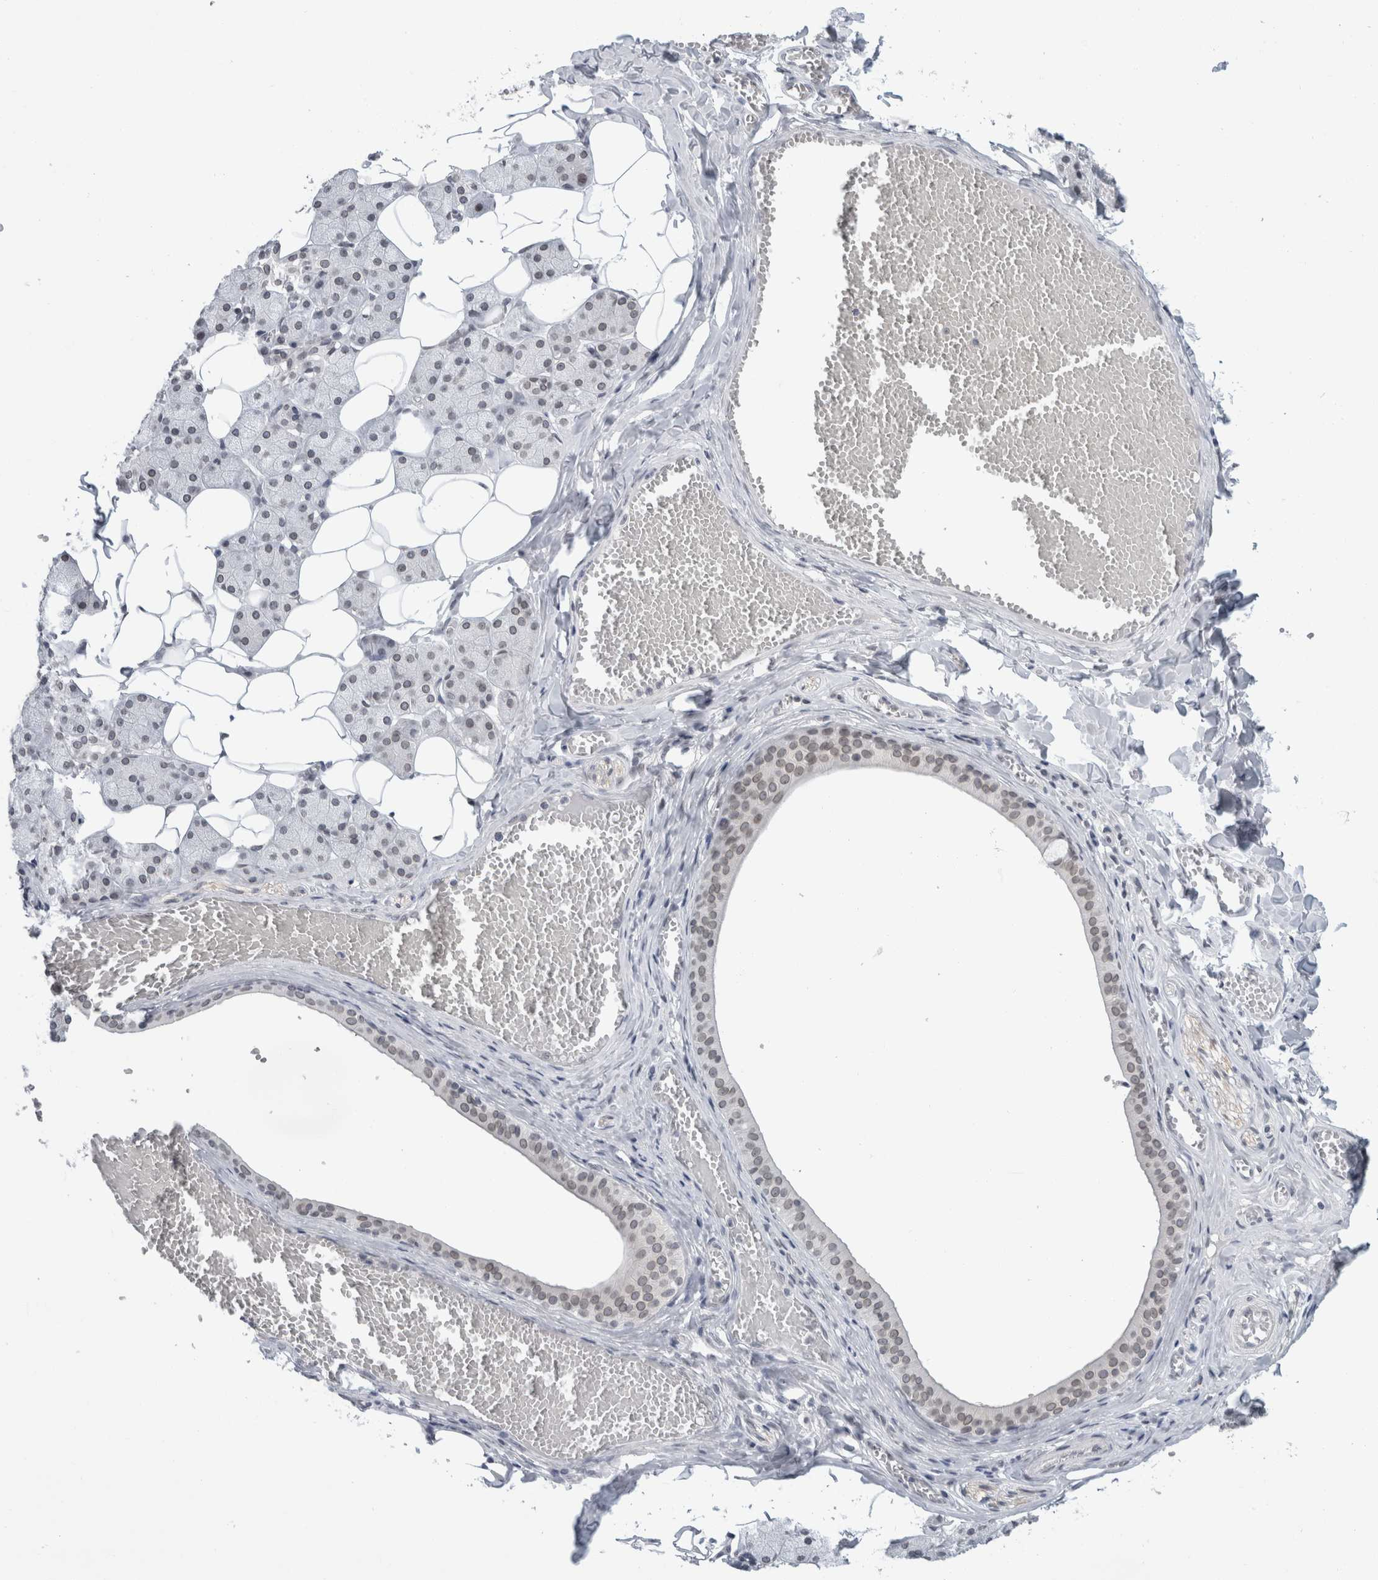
{"staining": {"intensity": "weak", "quantity": "<25%", "location": "nuclear"}, "tissue": "salivary gland", "cell_type": "Glandular cells", "image_type": "normal", "snomed": [{"axis": "morphology", "description": "Normal tissue, NOS"}, {"axis": "topography", "description": "Salivary gland"}], "caption": "High magnification brightfield microscopy of benign salivary gland stained with DAB (3,3'-diaminobenzidine) (brown) and counterstained with hematoxylin (blue): glandular cells show no significant positivity.", "gene": "ZNF770", "patient": {"sex": "female", "age": 33}}